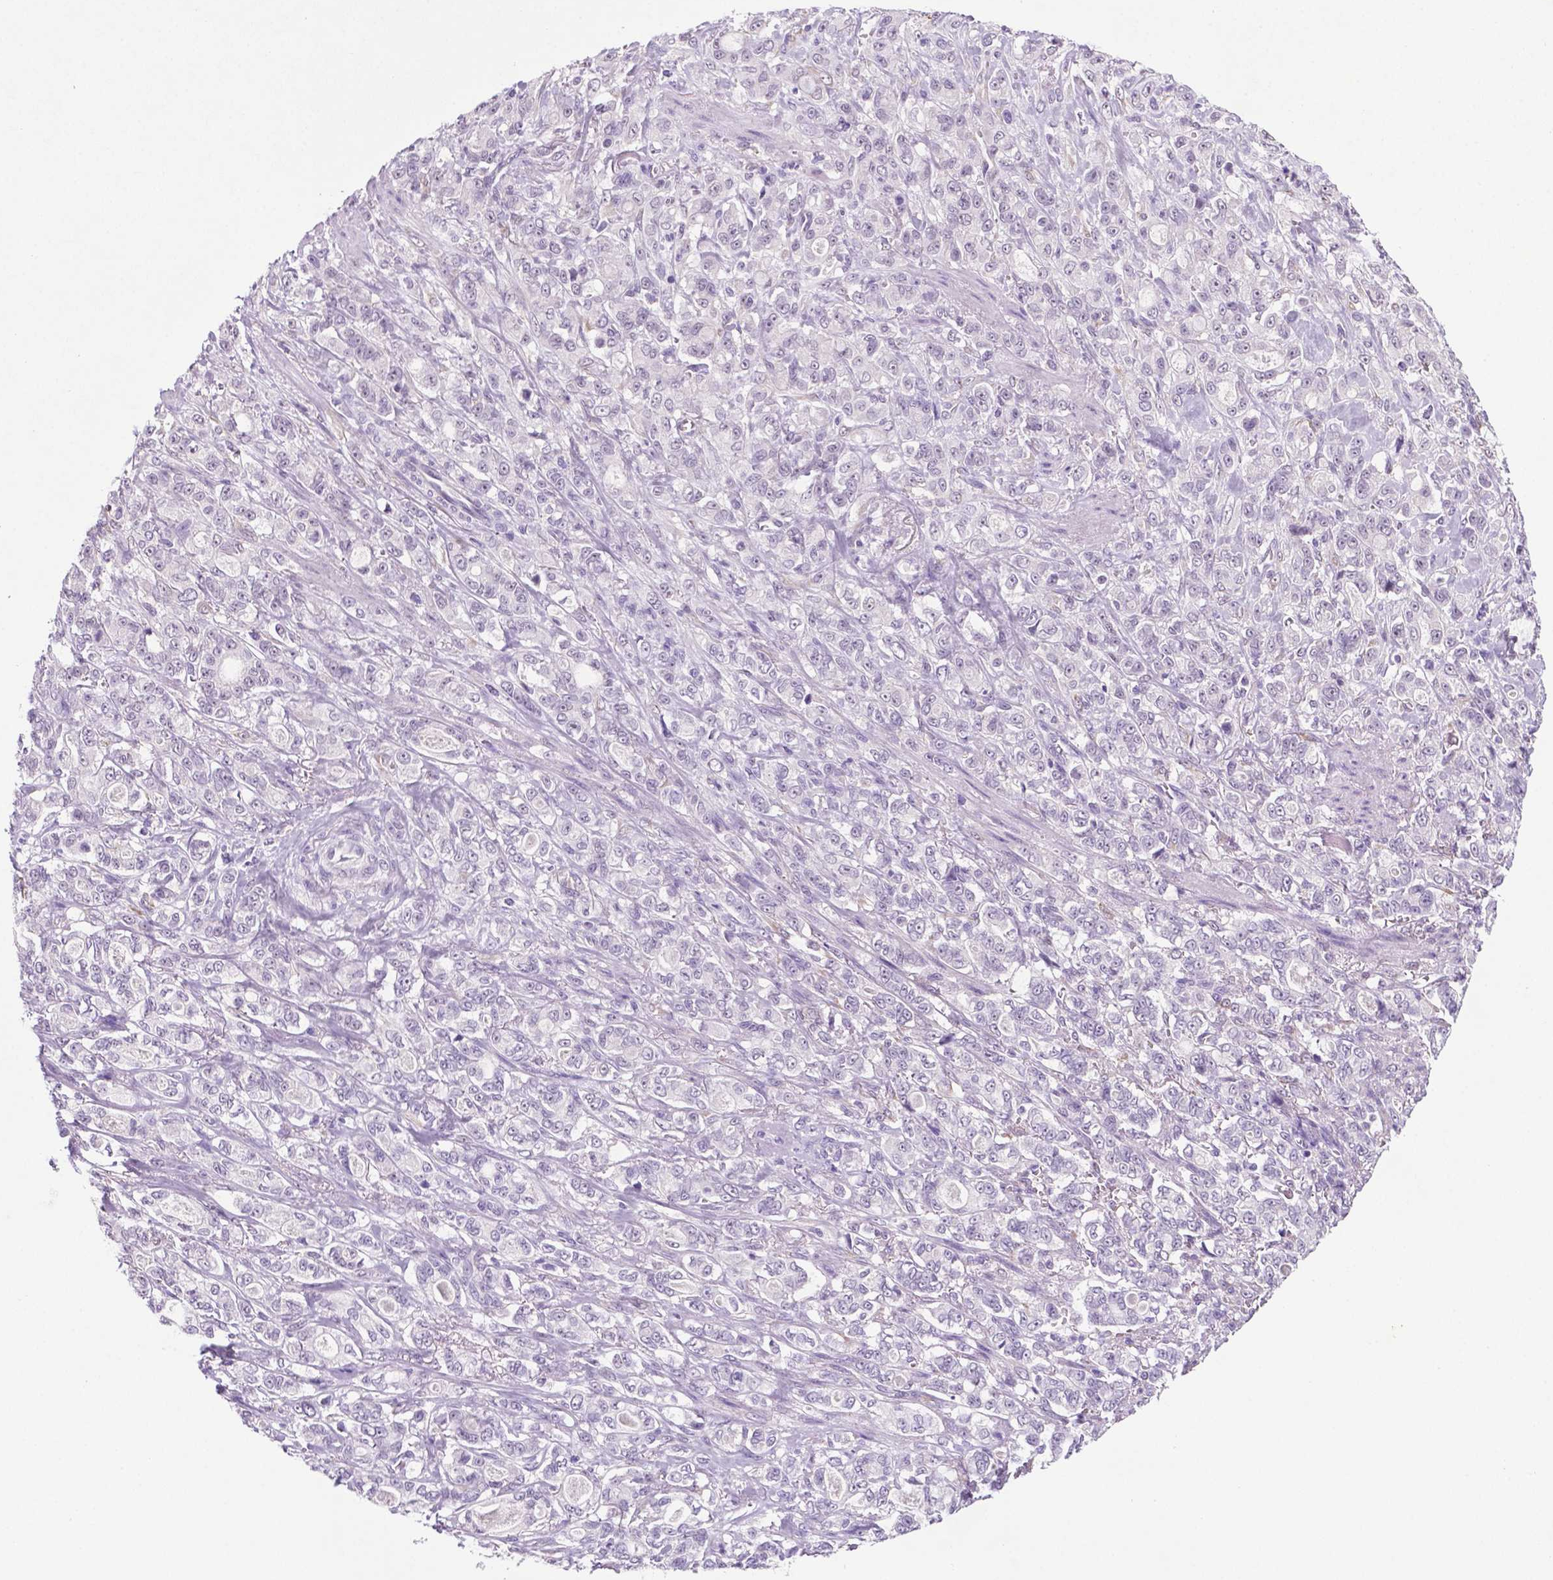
{"staining": {"intensity": "negative", "quantity": "none", "location": "none"}, "tissue": "stomach cancer", "cell_type": "Tumor cells", "image_type": "cancer", "snomed": [{"axis": "morphology", "description": "Adenocarcinoma, NOS"}, {"axis": "topography", "description": "Stomach"}], "caption": "Protein analysis of stomach cancer demonstrates no significant positivity in tumor cells. (DAB IHC visualized using brightfield microscopy, high magnification).", "gene": "C18orf21", "patient": {"sex": "male", "age": 63}}